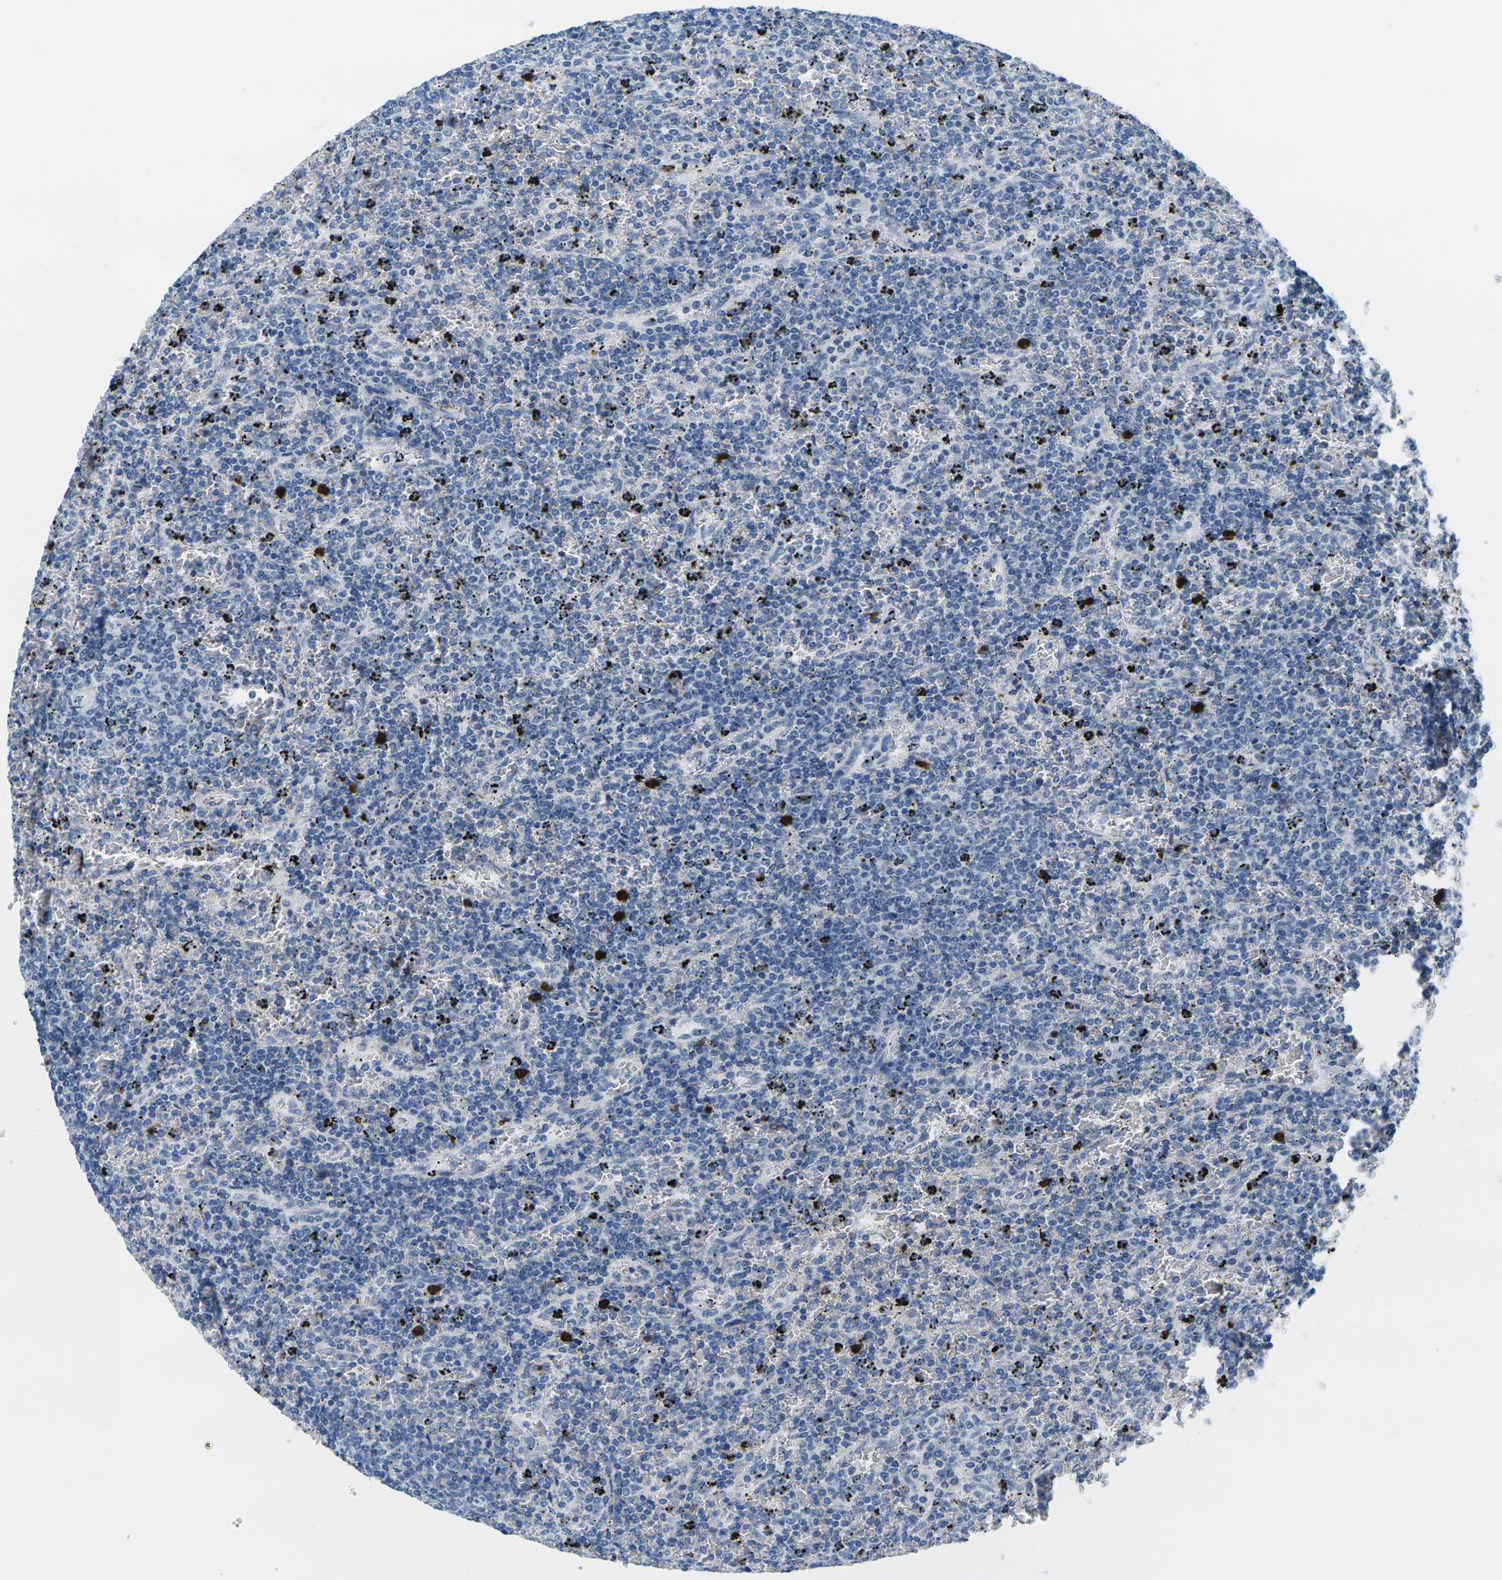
{"staining": {"intensity": "negative", "quantity": "none", "location": "none"}, "tissue": "lymphoma", "cell_type": "Tumor cells", "image_type": "cancer", "snomed": [{"axis": "morphology", "description": "Malignant lymphoma, non-Hodgkin's type, Low grade"}, {"axis": "topography", "description": "Spleen"}], "caption": "A micrograph of malignant lymphoma, non-Hodgkin's type (low-grade) stained for a protein displays no brown staining in tumor cells.", "gene": "GPR15", "patient": {"sex": "female", "age": 77}}